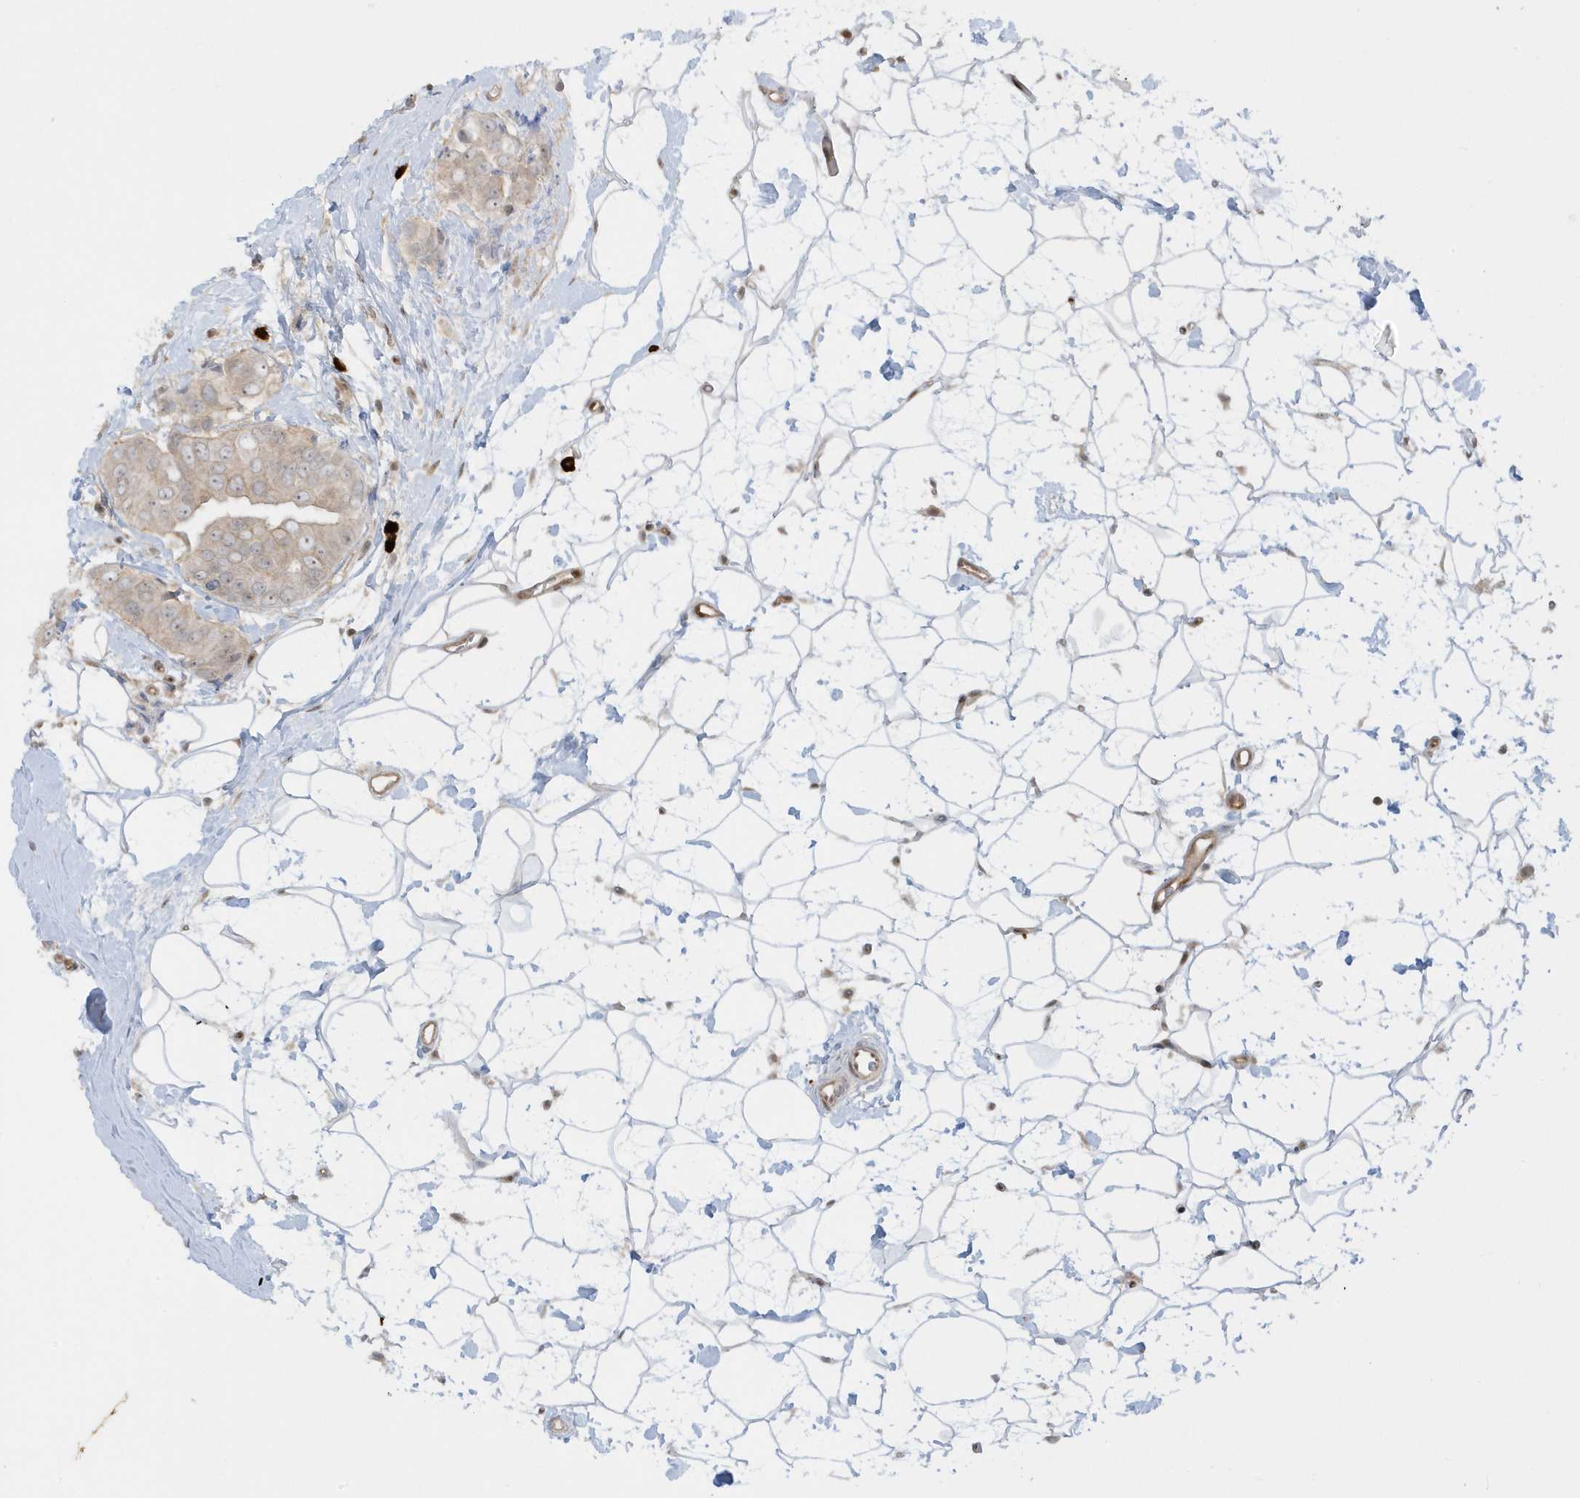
{"staining": {"intensity": "weak", "quantity": "<25%", "location": "nuclear"}, "tissue": "breast cancer", "cell_type": "Tumor cells", "image_type": "cancer", "snomed": [{"axis": "morphology", "description": "Normal tissue, NOS"}, {"axis": "morphology", "description": "Duct carcinoma"}, {"axis": "topography", "description": "Breast"}], "caption": "Breast cancer was stained to show a protein in brown. There is no significant staining in tumor cells. (Stains: DAB IHC with hematoxylin counter stain, Microscopy: brightfield microscopy at high magnification).", "gene": "PPP1R7", "patient": {"sex": "female", "age": 39}}